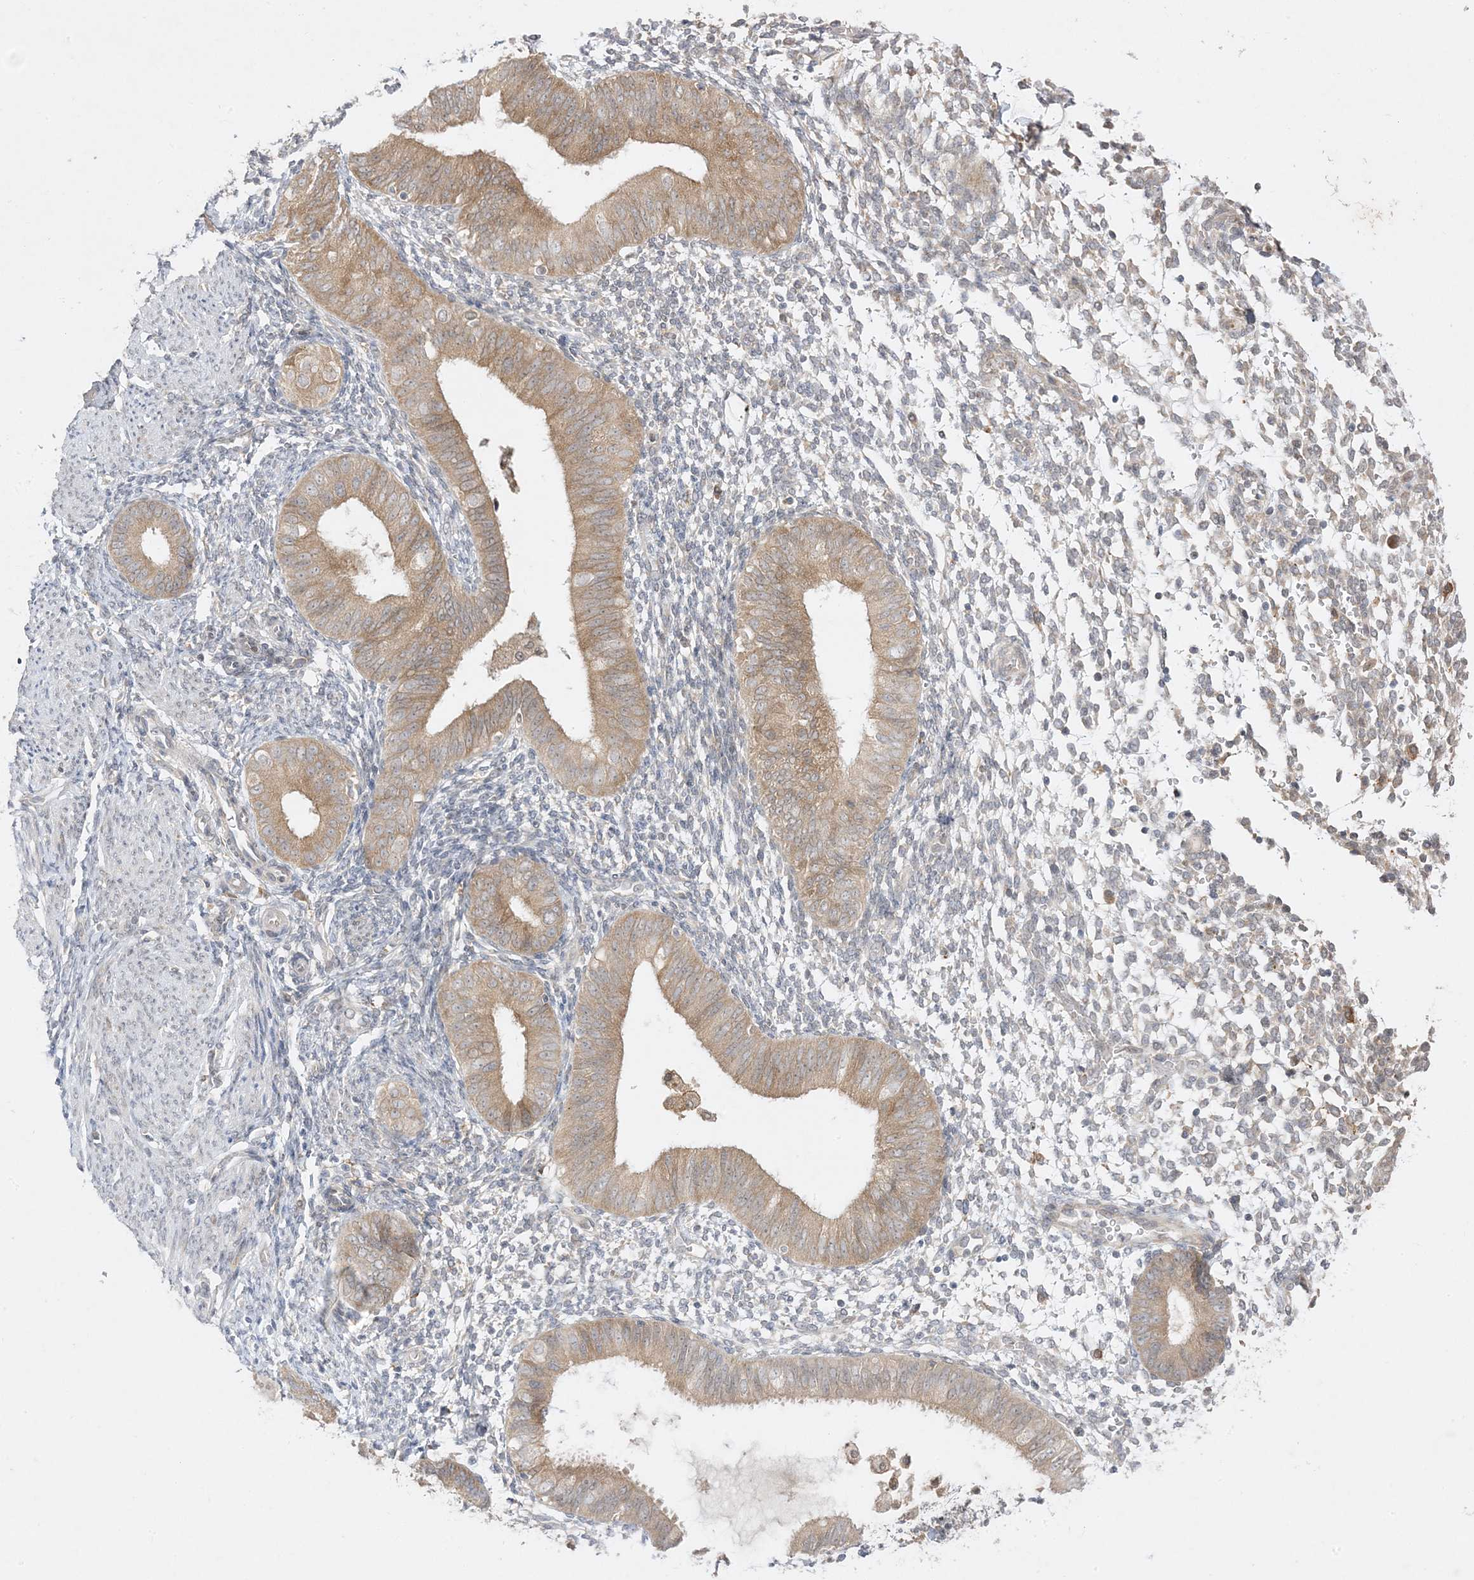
{"staining": {"intensity": "negative", "quantity": "none", "location": "none"}, "tissue": "endometrium", "cell_type": "Cells in endometrial stroma", "image_type": "normal", "snomed": [{"axis": "morphology", "description": "Normal tissue, NOS"}, {"axis": "topography", "description": "Uterus"}, {"axis": "topography", "description": "Endometrium"}], "caption": "Endometrium stained for a protein using immunohistochemistry (IHC) reveals no staining cells in endometrial stroma.", "gene": "C2CD2", "patient": {"sex": "female", "age": 48}}